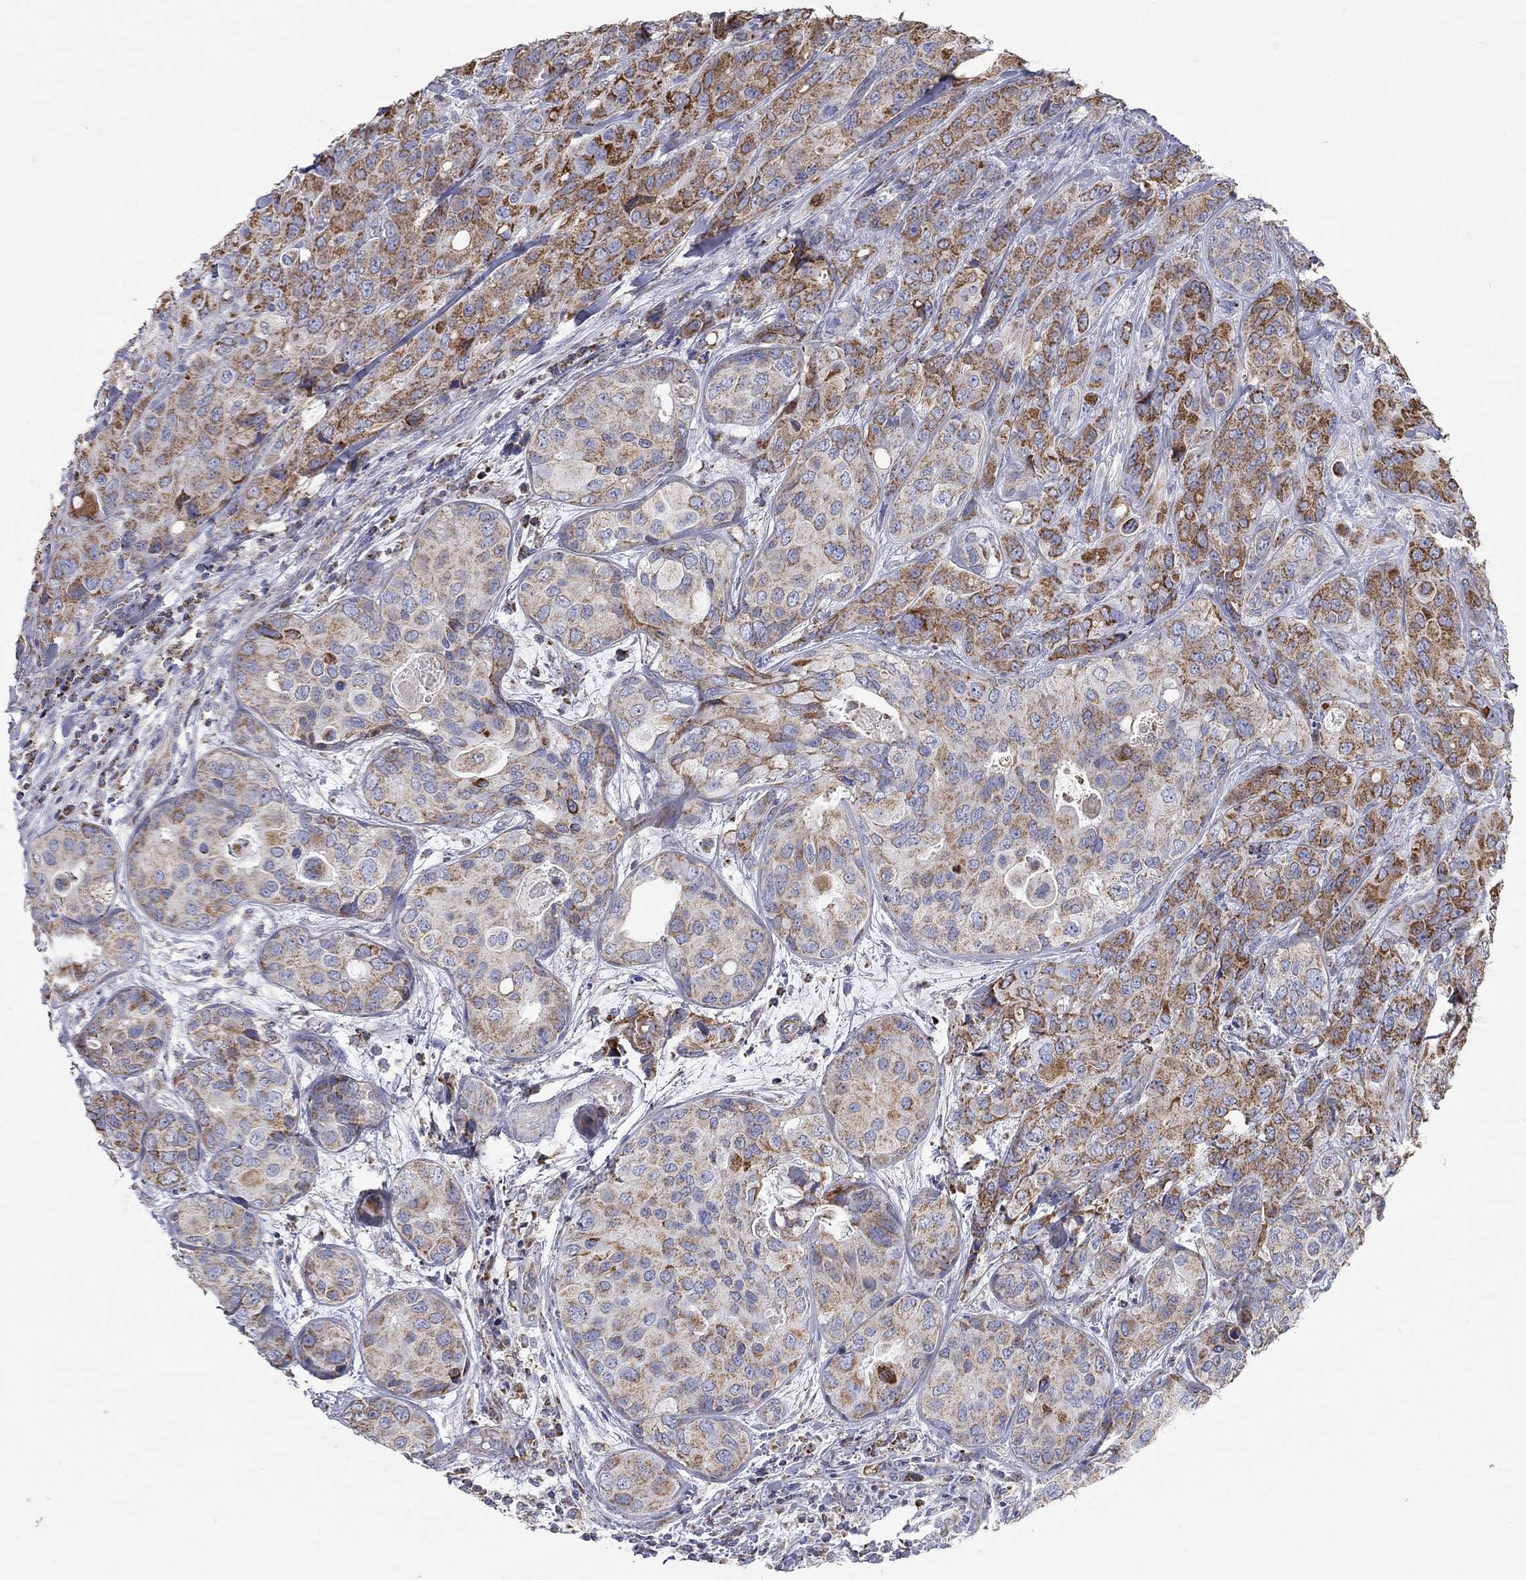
{"staining": {"intensity": "strong", "quantity": "25%-75%", "location": "cytoplasmic/membranous"}, "tissue": "breast cancer", "cell_type": "Tumor cells", "image_type": "cancer", "snomed": [{"axis": "morphology", "description": "Duct carcinoma"}, {"axis": "topography", "description": "Breast"}], "caption": "Tumor cells reveal high levels of strong cytoplasmic/membranous positivity in approximately 25%-75% of cells in human breast cancer (infiltrating ductal carcinoma).", "gene": "RCAN1", "patient": {"sex": "female", "age": 43}}